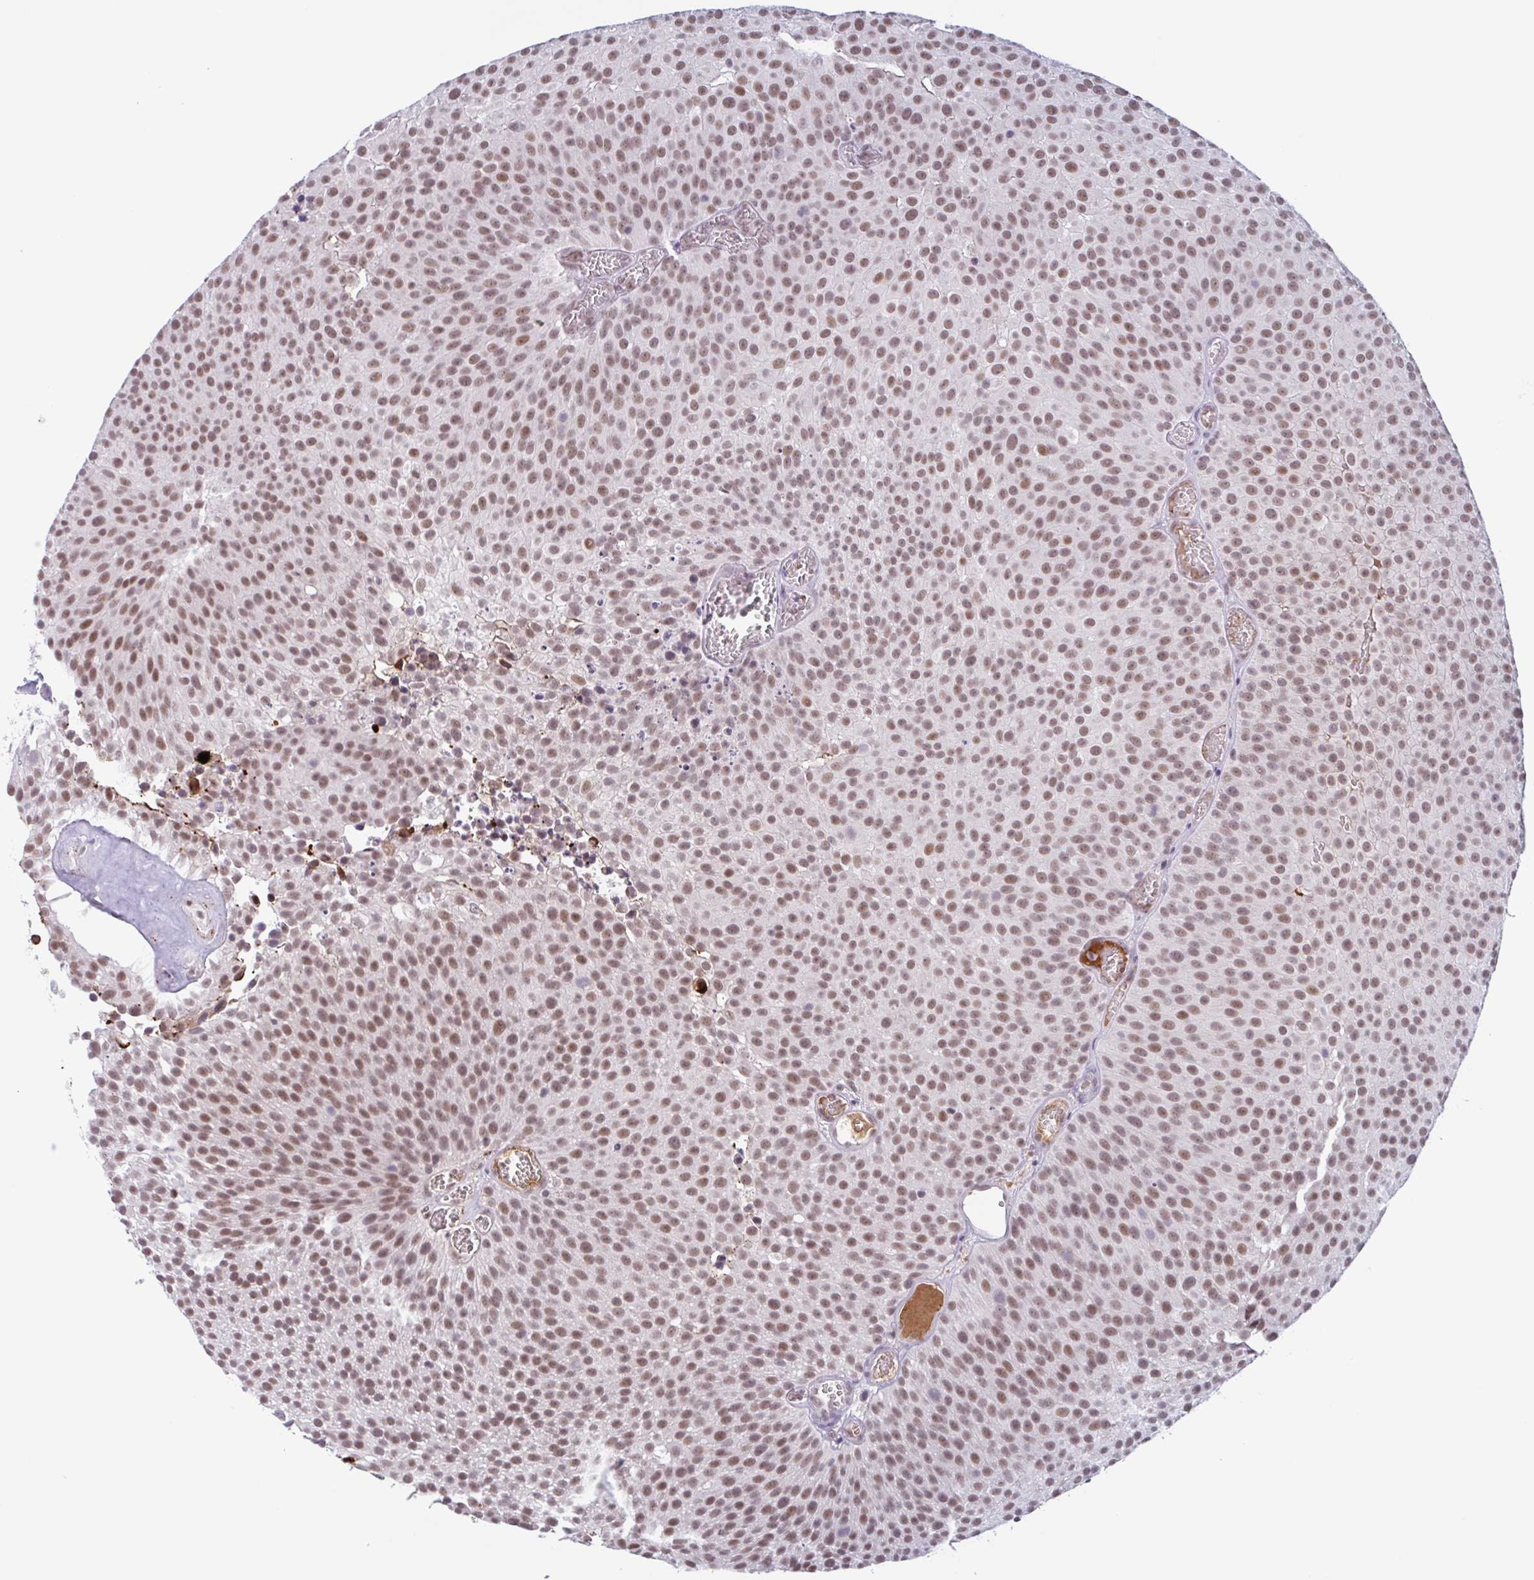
{"staining": {"intensity": "moderate", "quantity": ">75%", "location": "nuclear"}, "tissue": "urothelial cancer", "cell_type": "Tumor cells", "image_type": "cancer", "snomed": [{"axis": "morphology", "description": "Urothelial carcinoma, Low grade"}, {"axis": "topography", "description": "Urinary bladder"}], "caption": "Protein staining of urothelial carcinoma (low-grade) tissue exhibits moderate nuclear positivity in approximately >75% of tumor cells.", "gene": "PLG", "patient": {"sex": "female", "age": 79}}